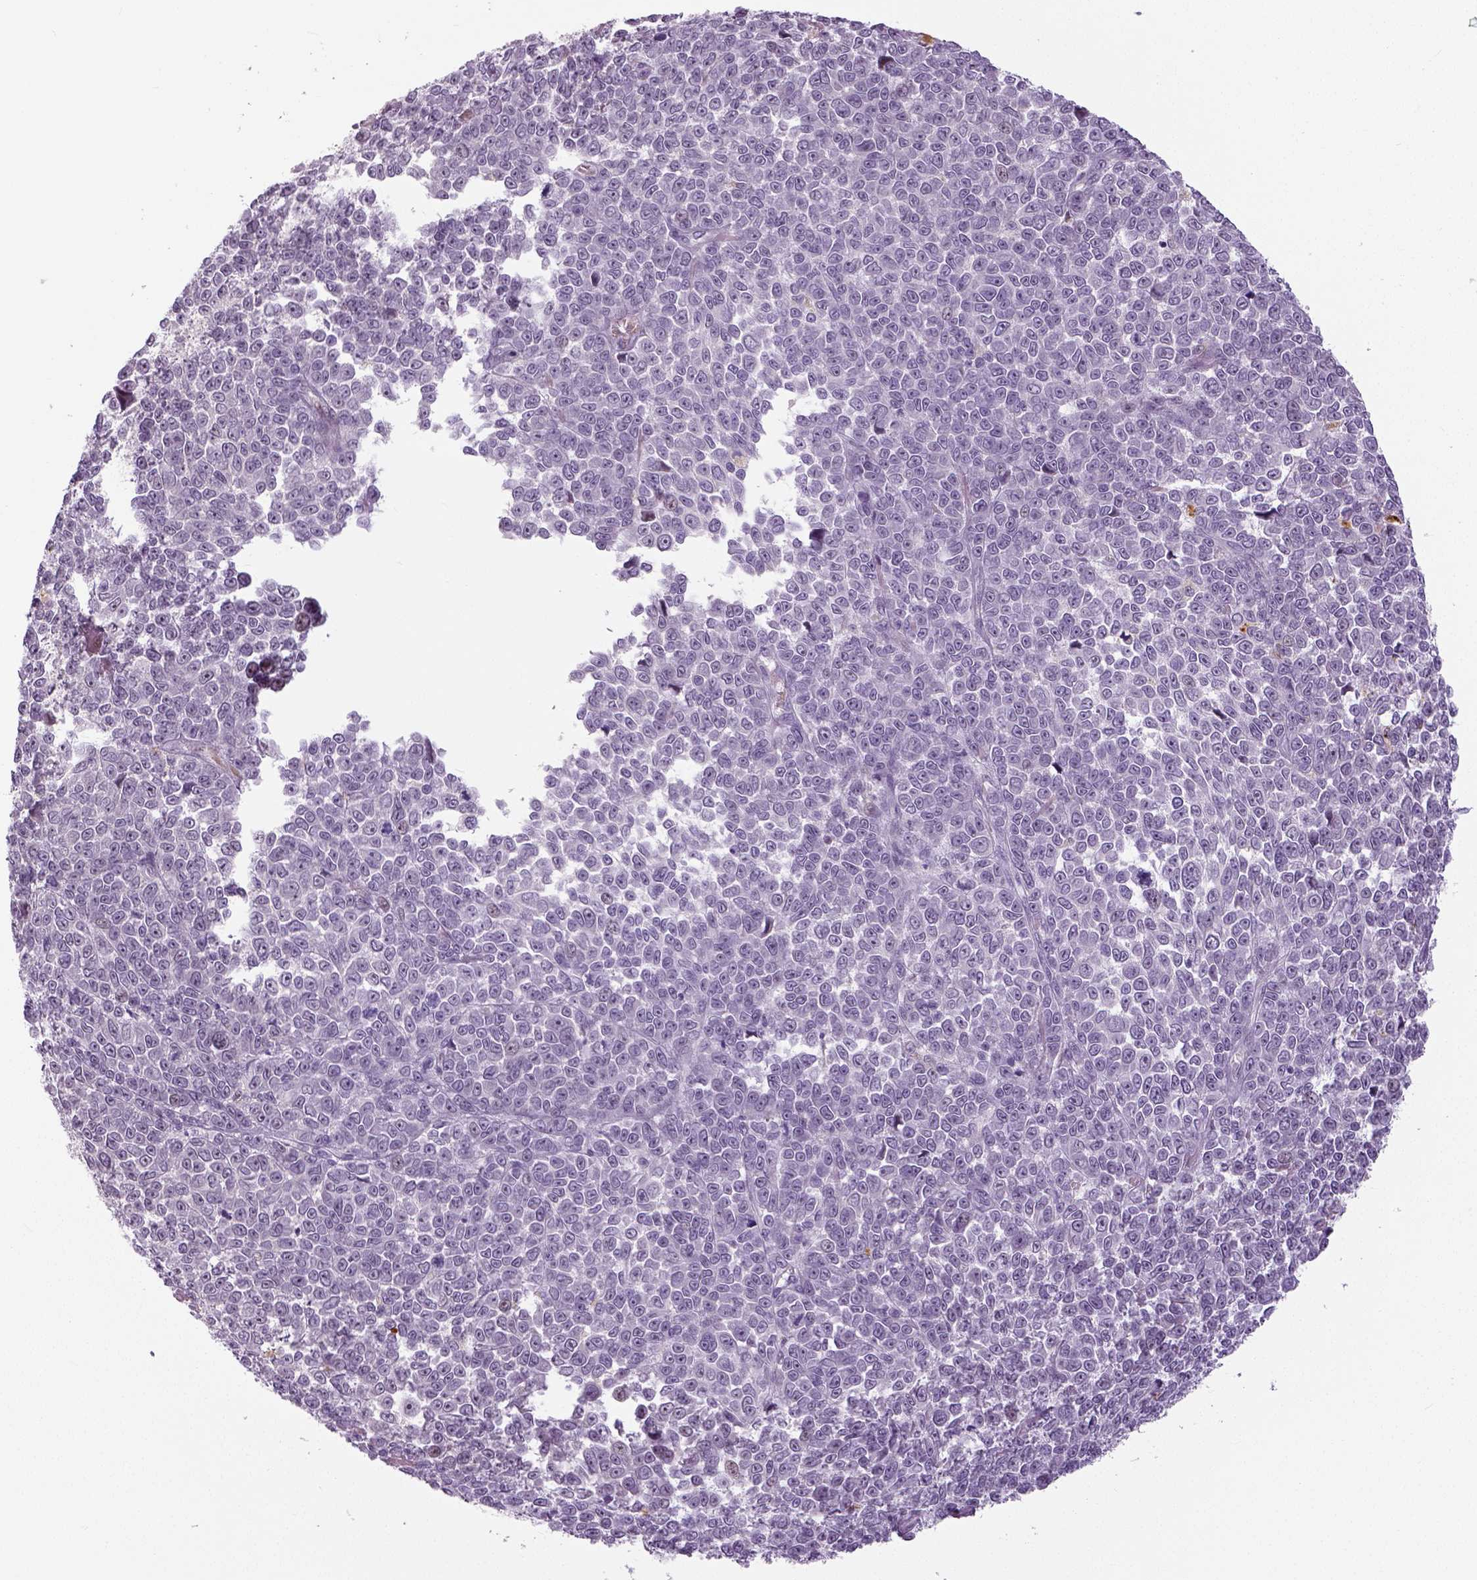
{"staining": {"intensity": "negative", "quantity": "none", "location": "none"}, "tissue": "melanoma", "cell_type": "Tumor cells", "image_type": "cancer", "snomed": [{"axis": "morphology", "description": "Malignant melanoma, NOS"}, {"axis": "topography", "description": "Skin"}], "caption": "An IHC photomicrograph of melanoma is shown. There is no staining in tumor cells of melanoma. (DAB immunohistochemistry with hematoxylin counter stain).", "gene": "NECAB1", "patient": {"sex": "female", "age": 95}}